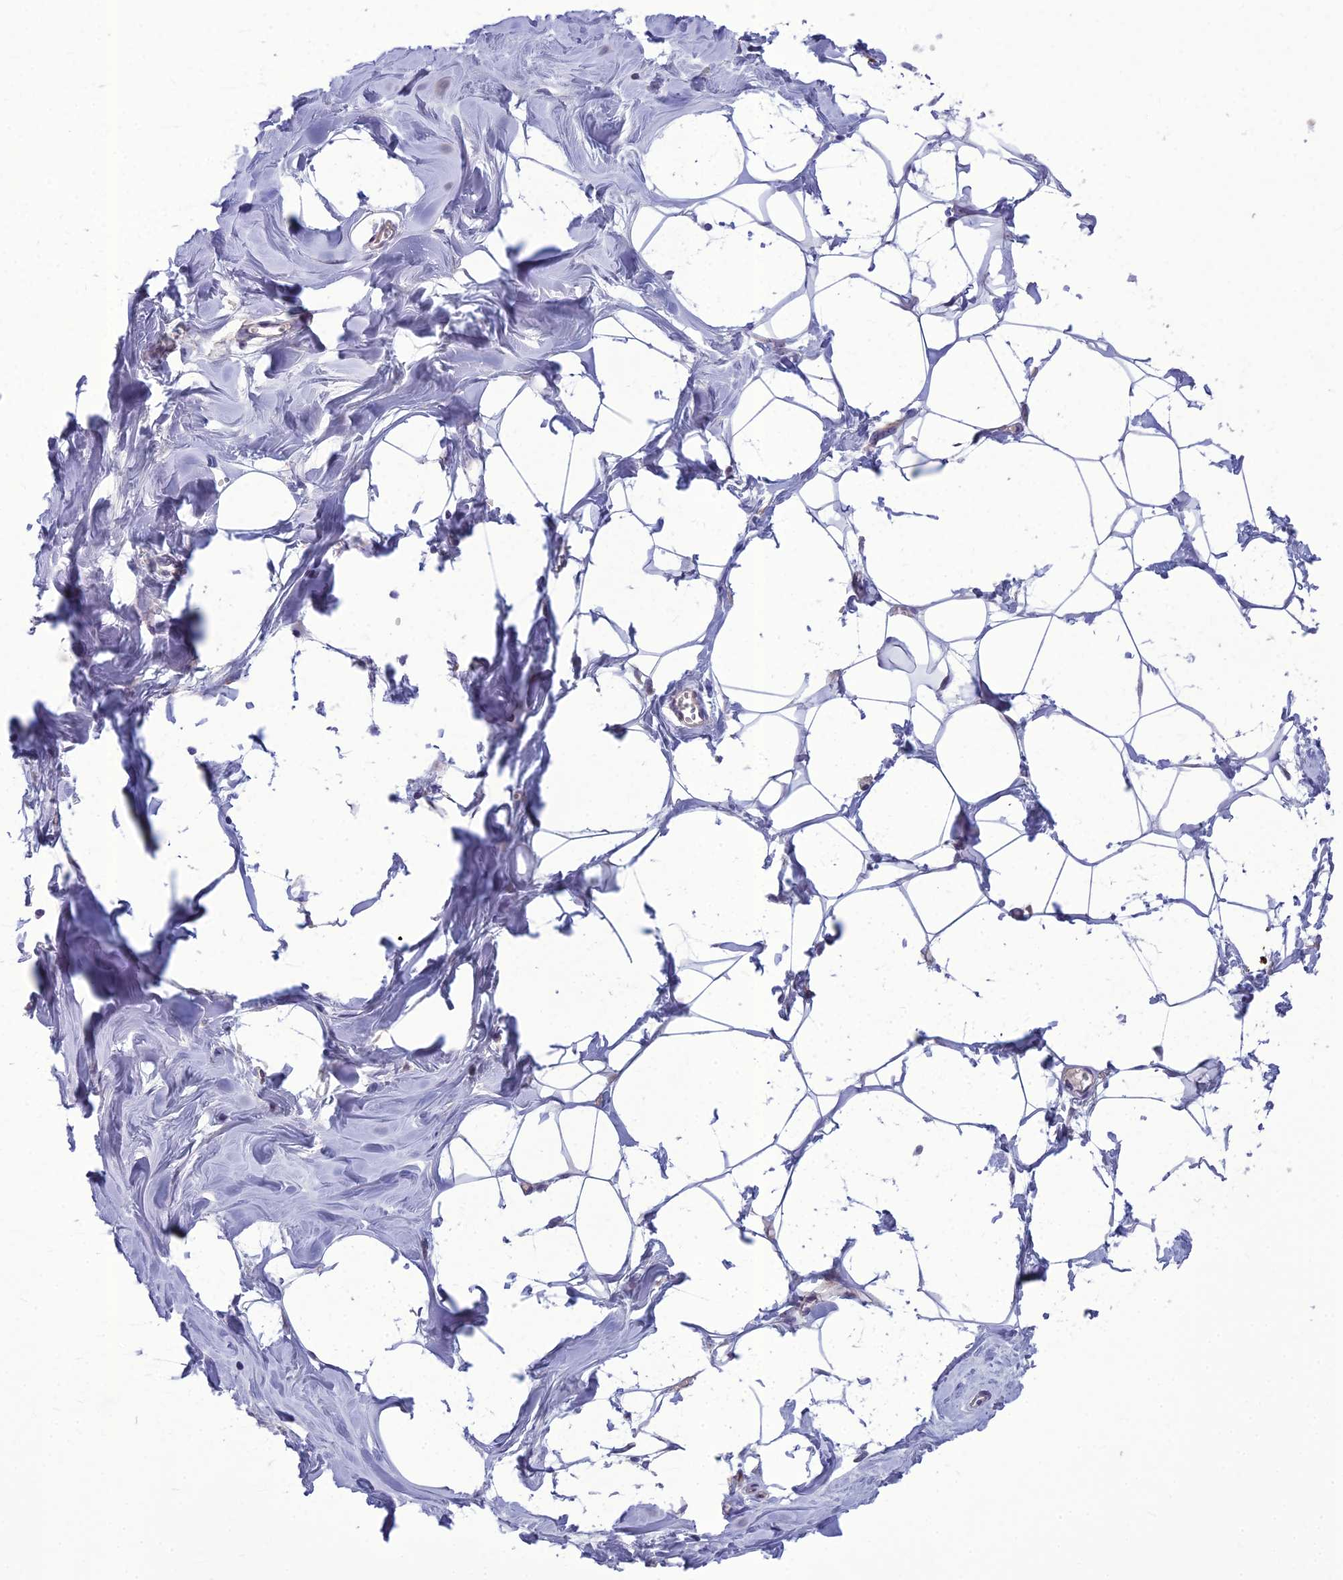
{"staining": {"intensity": "negative", "quantity": "none", "location": "none"}, "tissue": "breast", "cell_type": "Adipocytes", "image_type": "normal", "snomed": [{"axis": "morphology", "description": "Normal tissue, NOS"}, {"axis": "topography", "description": "Breast"}], "caption": "DAB immunohistochemical staining of unremarkable human breast demonstrates no significant positivity in adipocytes.", "gene": "BBS7", "patient": {"sex": "female", "age": 27}}